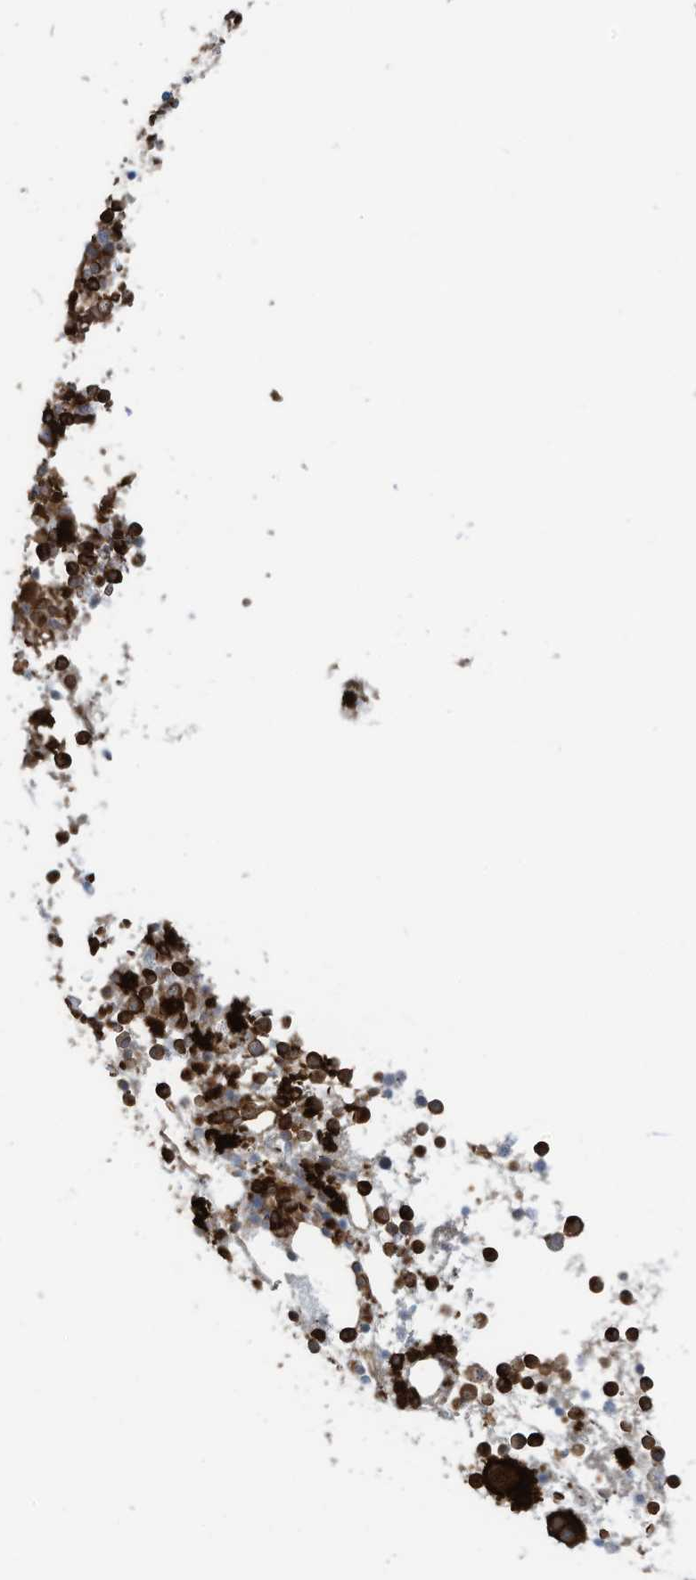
{"staining": {"intensity": "strong", "quantity": ">75%", "location": "cytoplasmic/membranous"}, "tissue": "bone marrow", "cell_type": "Hematopoietic cells", "image_type": "normal", "snomed": [{"axis": "morphology", "description": "Normal tissue, NOS"}, {"axis": "topography", "description": "Bone marrow"}], "caption": "Normal bone marrow was stained to show a protein in brown. There is high levels of strong cytoplasmic/membranous positivity in approximately >75% of hematopoietic cells.", "gene": "SLC9A2", "patient": {"sex": "female", "age": 57}}